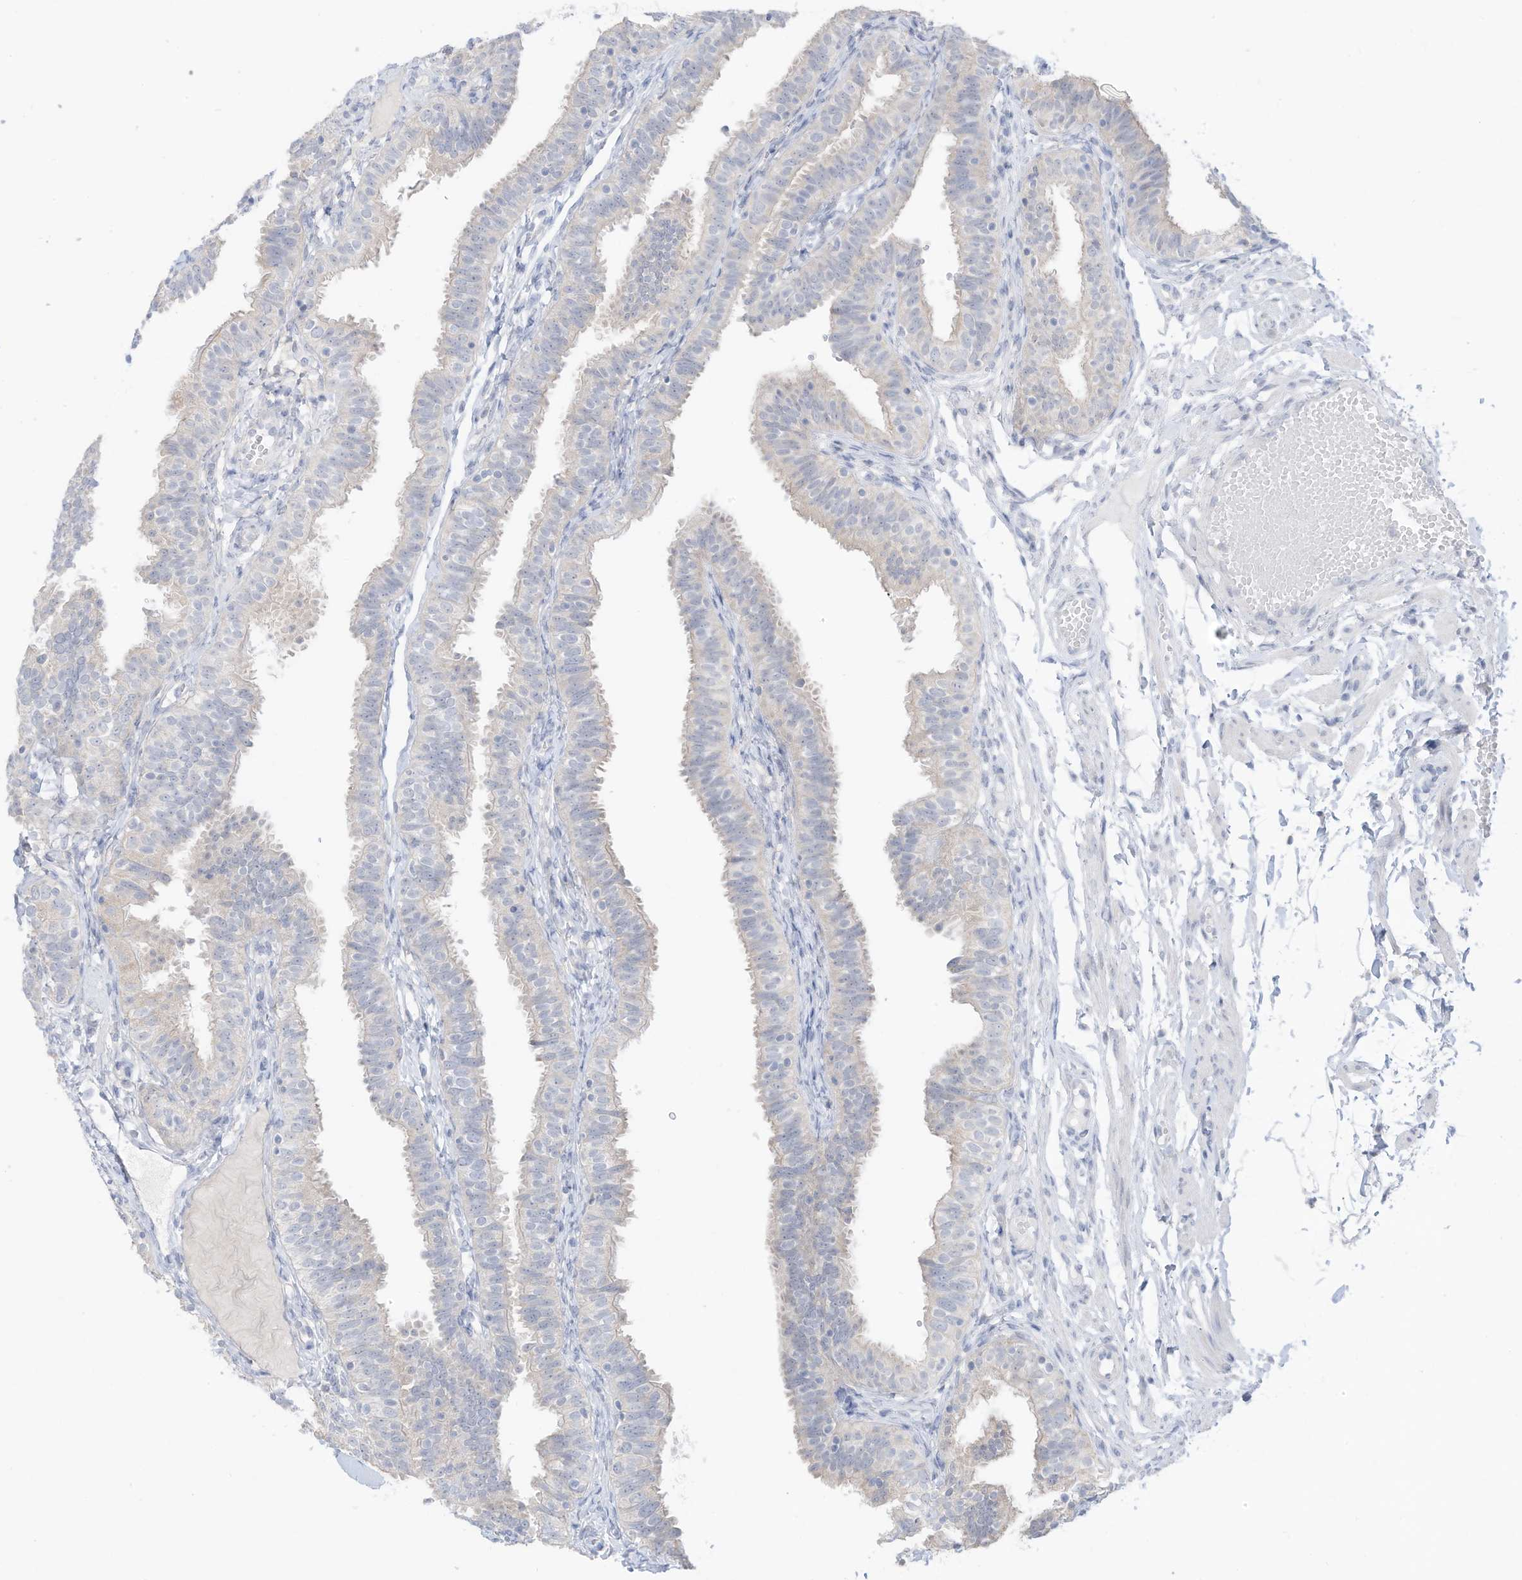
{"staining": {"intensity": "negative", "quantity": "none", "location": "none"}, "tissue": "fallopian tube", "cell_type": "Glandular cells", "image_type": "normal", "snomed": [{"axis": "morphology", "description": "Normal tissue, NOS"}, {"axis": "topography", "description": "Fallopian tube"}], "caption": "Benign fallopian tube was stained to show a protein in brown. There is no significant staining in glandular cells. (DAB (3,3'-diaminobenzidine) immunohistochemistry with hematoxylin counter stain).", "gene": "OGT", "patient": {"sex": "female", "age": 35}}